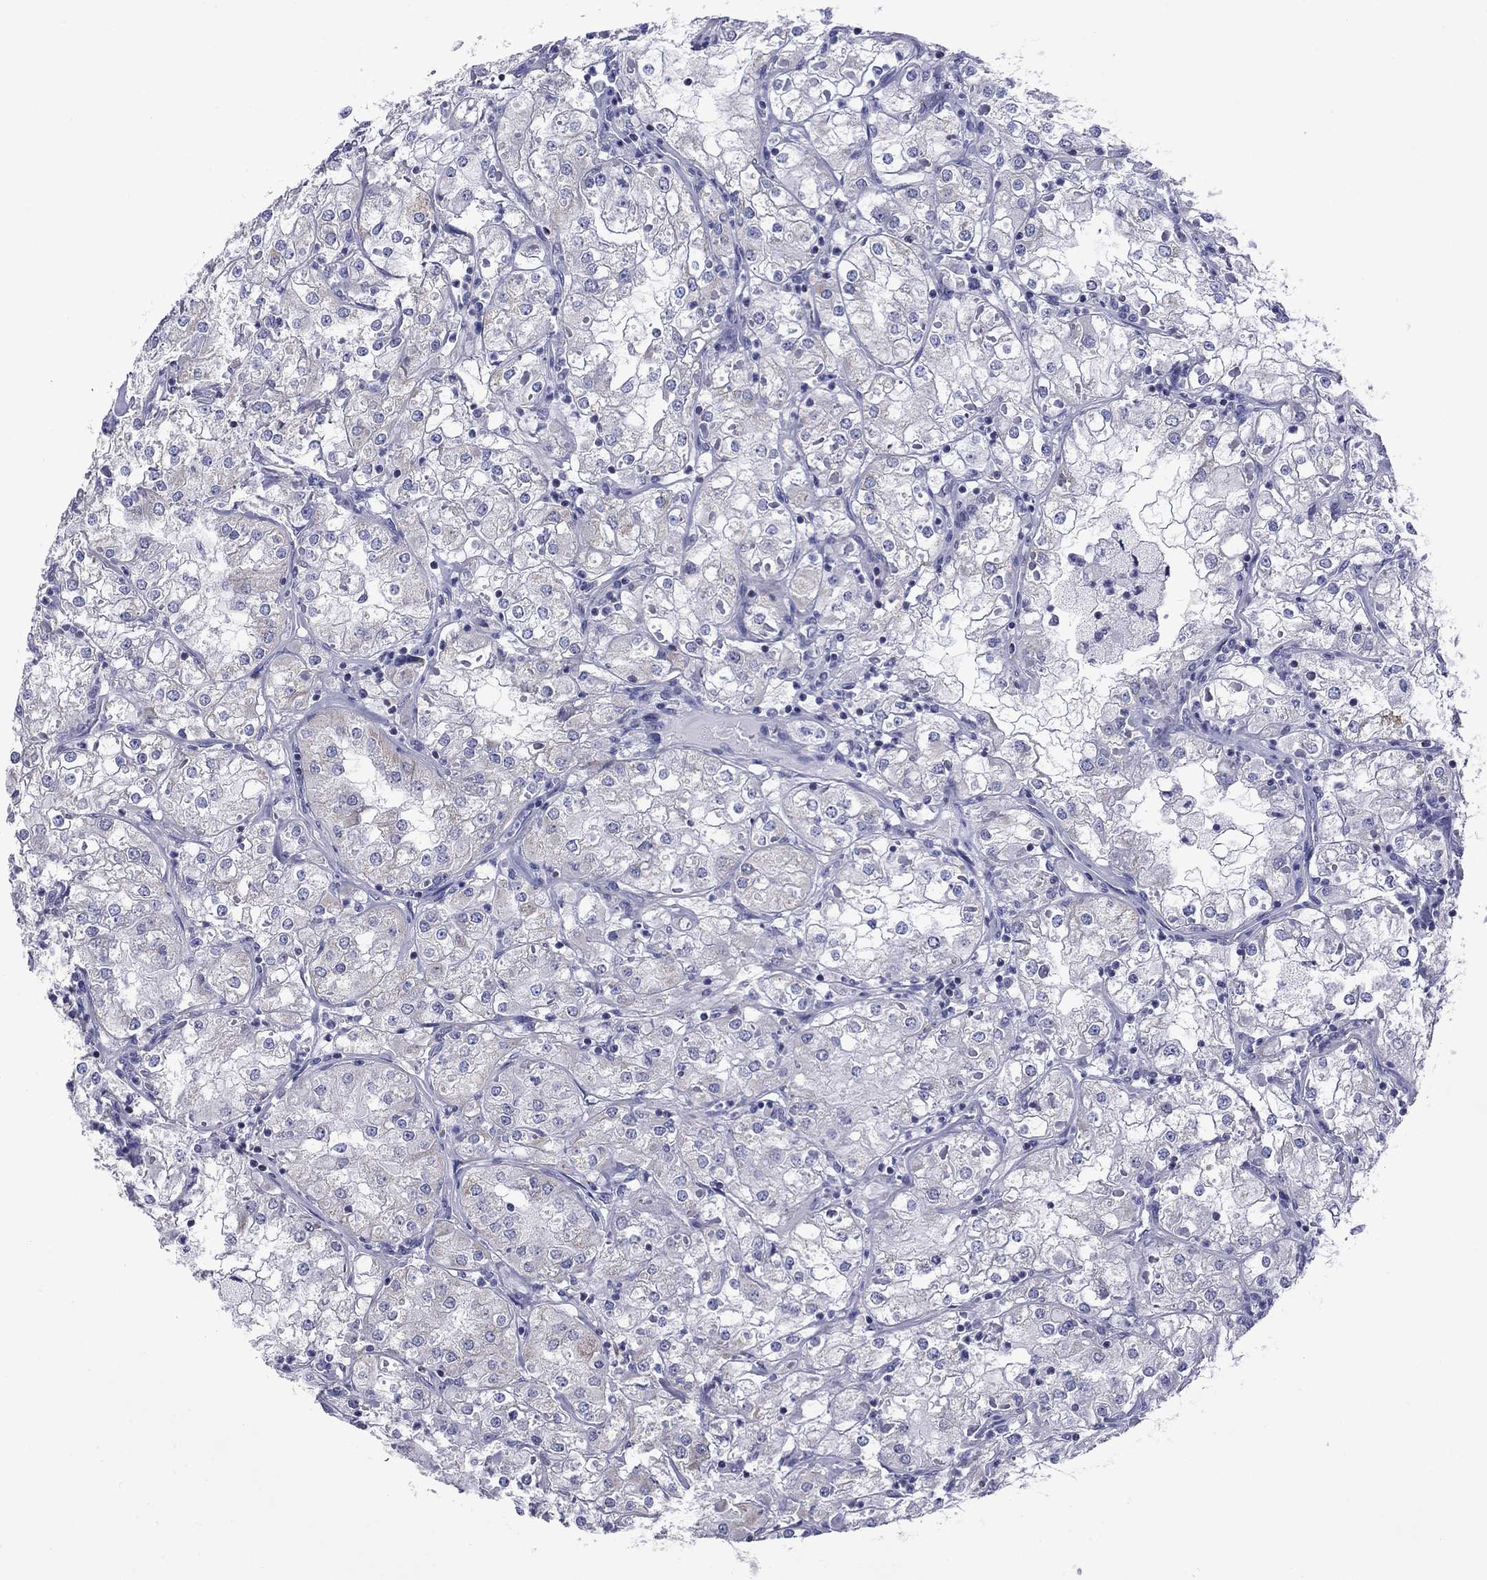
{"staining": {"intensity": "weak", "quantity": "<25%", "location": "cytoplasmic/membranous"}, "tissue": "renal cancer", "cell_type": "Tumor cells", "image_type": "cancer", "snomed": [{"axis": "morphology", "description": "Adenocarcinoma, NOS"}, {"axis": "topography", "description": "Kidney"}], "caption": "Immunohistochemistry histopathology image of neoplastic tissue: renal adenocarcinoma stained with DAB shows no significant protein expression in tumor cells.", "gene": "ACADSB", "patient": {"sex": "male", "age": 77}}